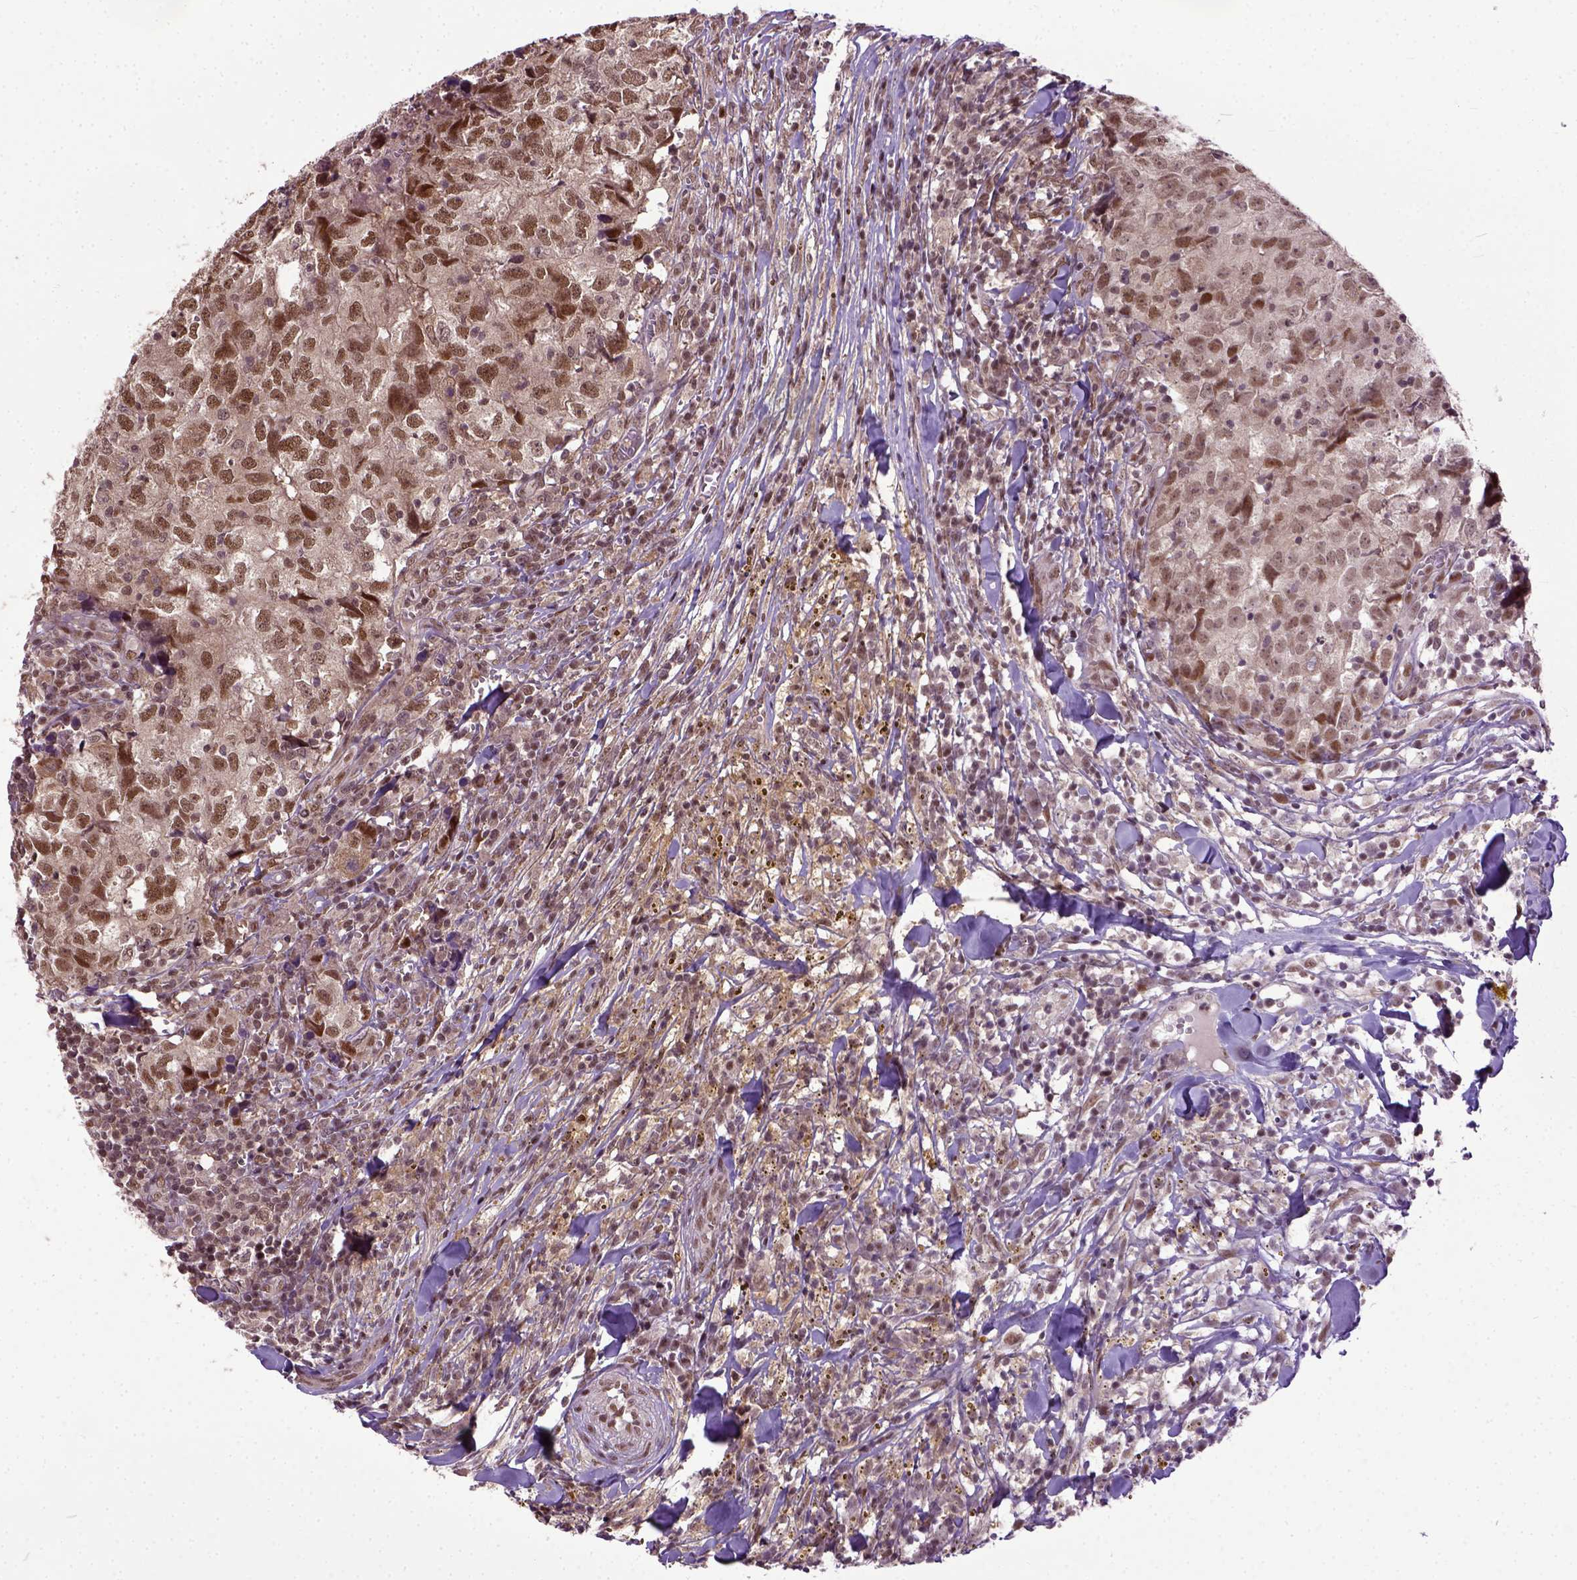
{"staining": {"intensity": "moderate", "quantity": ">75%", "location": "nuclear"}, "tissue": "breast cancer", "cell_type": "Tumor cells", "image_type": "cancer", "snomed": [{"axis": "morphology", "description": "Duct carcinoma"}, {"axis": "topography", "description": "Breast"}], "caption": "Immunohistochemical staining of human breast intraductal carcinoma reveals medium levels of moderate nuclear protein expression in about >75% of tumor cells.", "gene": "UBA3", "patient": {"sex": "female", "age": 30}}